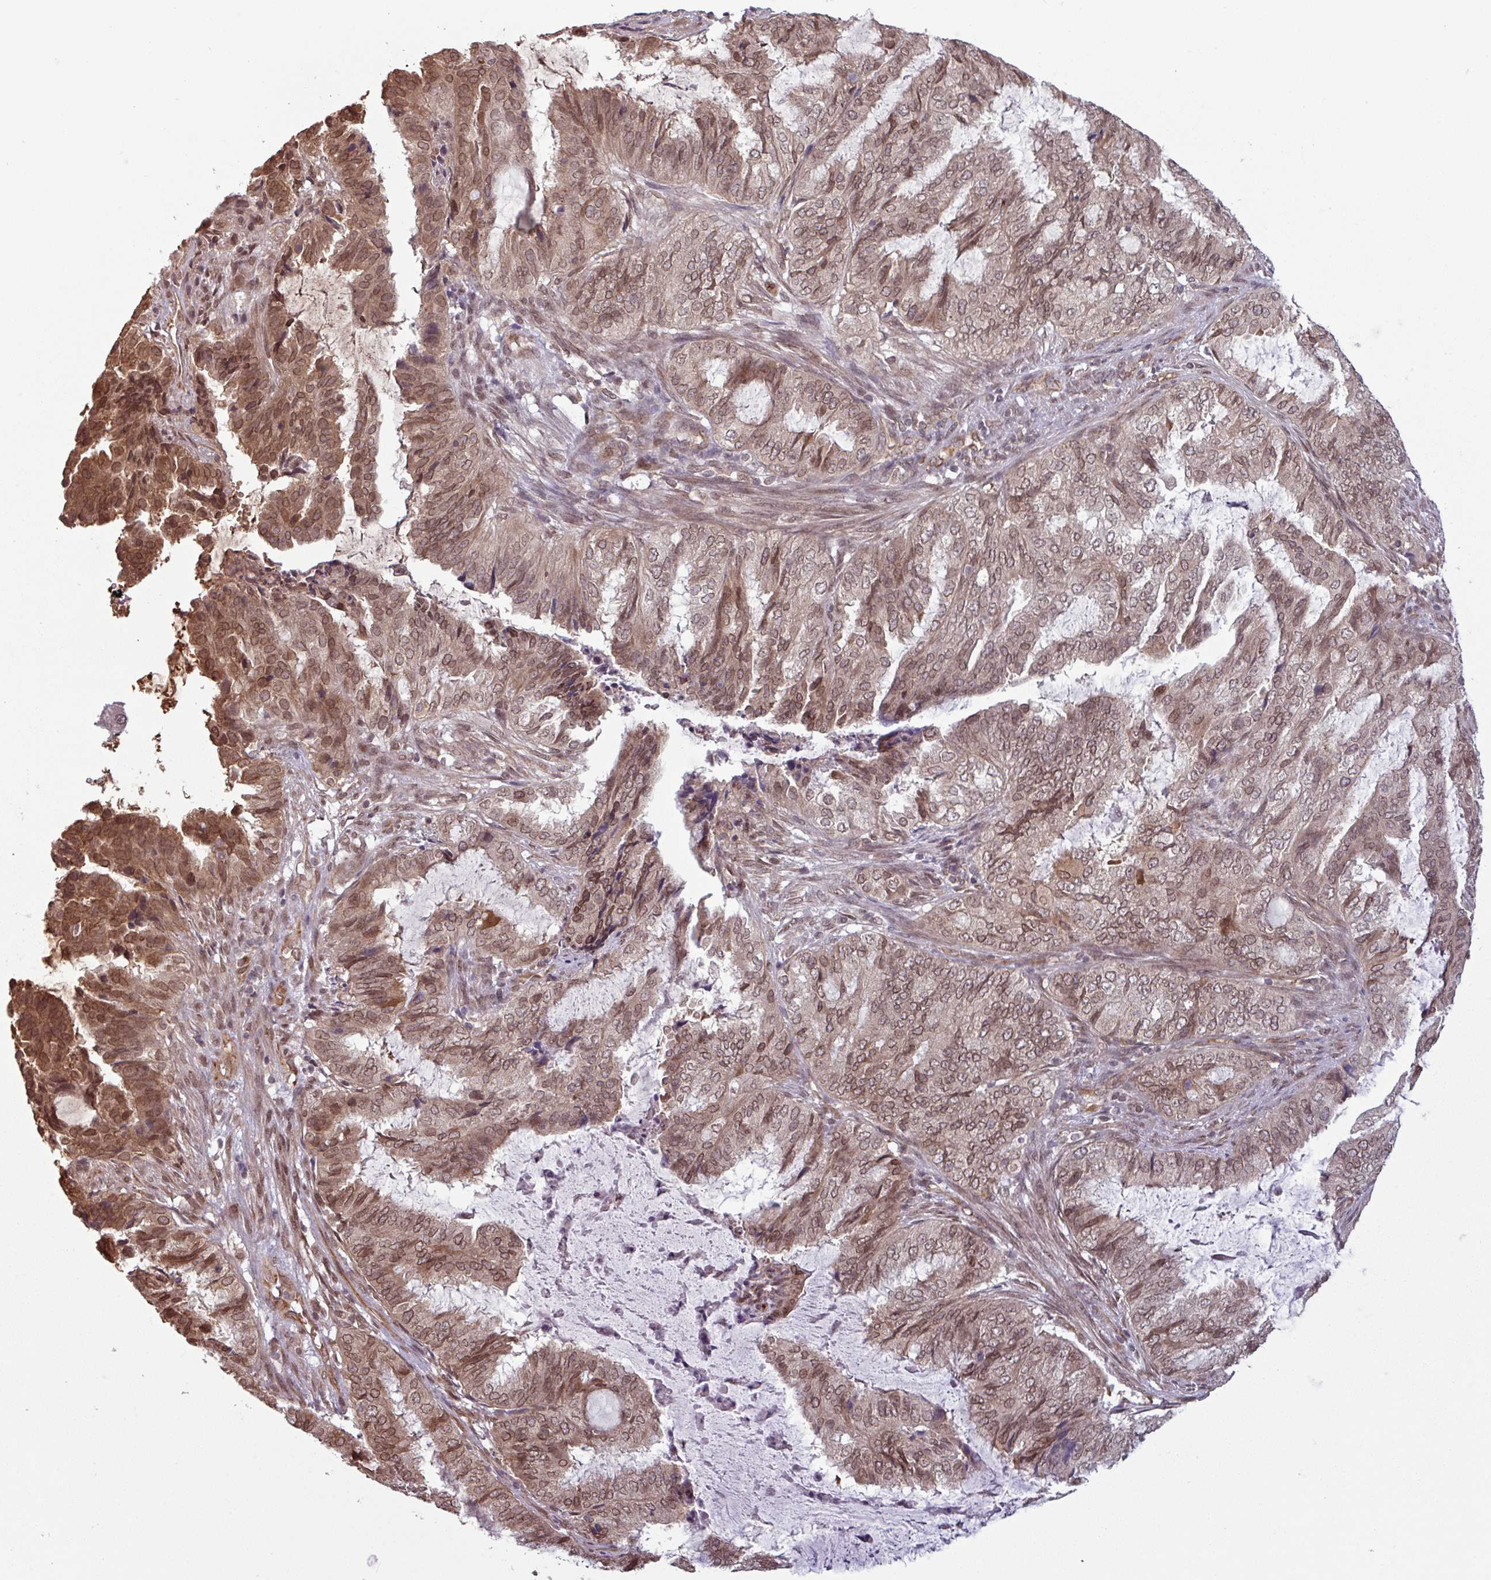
{"staining": {"intensity": "moderate", "quantity": ">75%", "location": "cytoplasmic/membranous,nuclear"}, "tissue": "endometrial cancer", "cell_type": "Tumor cells", "image_type": "cancer", "snomed": [{"axis": "morphology", "description": "Adenocarcinoma, NOS"}, {"axis": "topography", "description": "Endometrium"}], "caption": "Immunohistochemistry (DAB (3,3'-diaminobenzidine)) staining of human endometrial cancer demonstrates moderate cytoplasmic/membranous and nuclear protein expression in about >75% of tumor cells.", "gene": "RBM4B", "patient": {"sex": "female", "age": 51}}